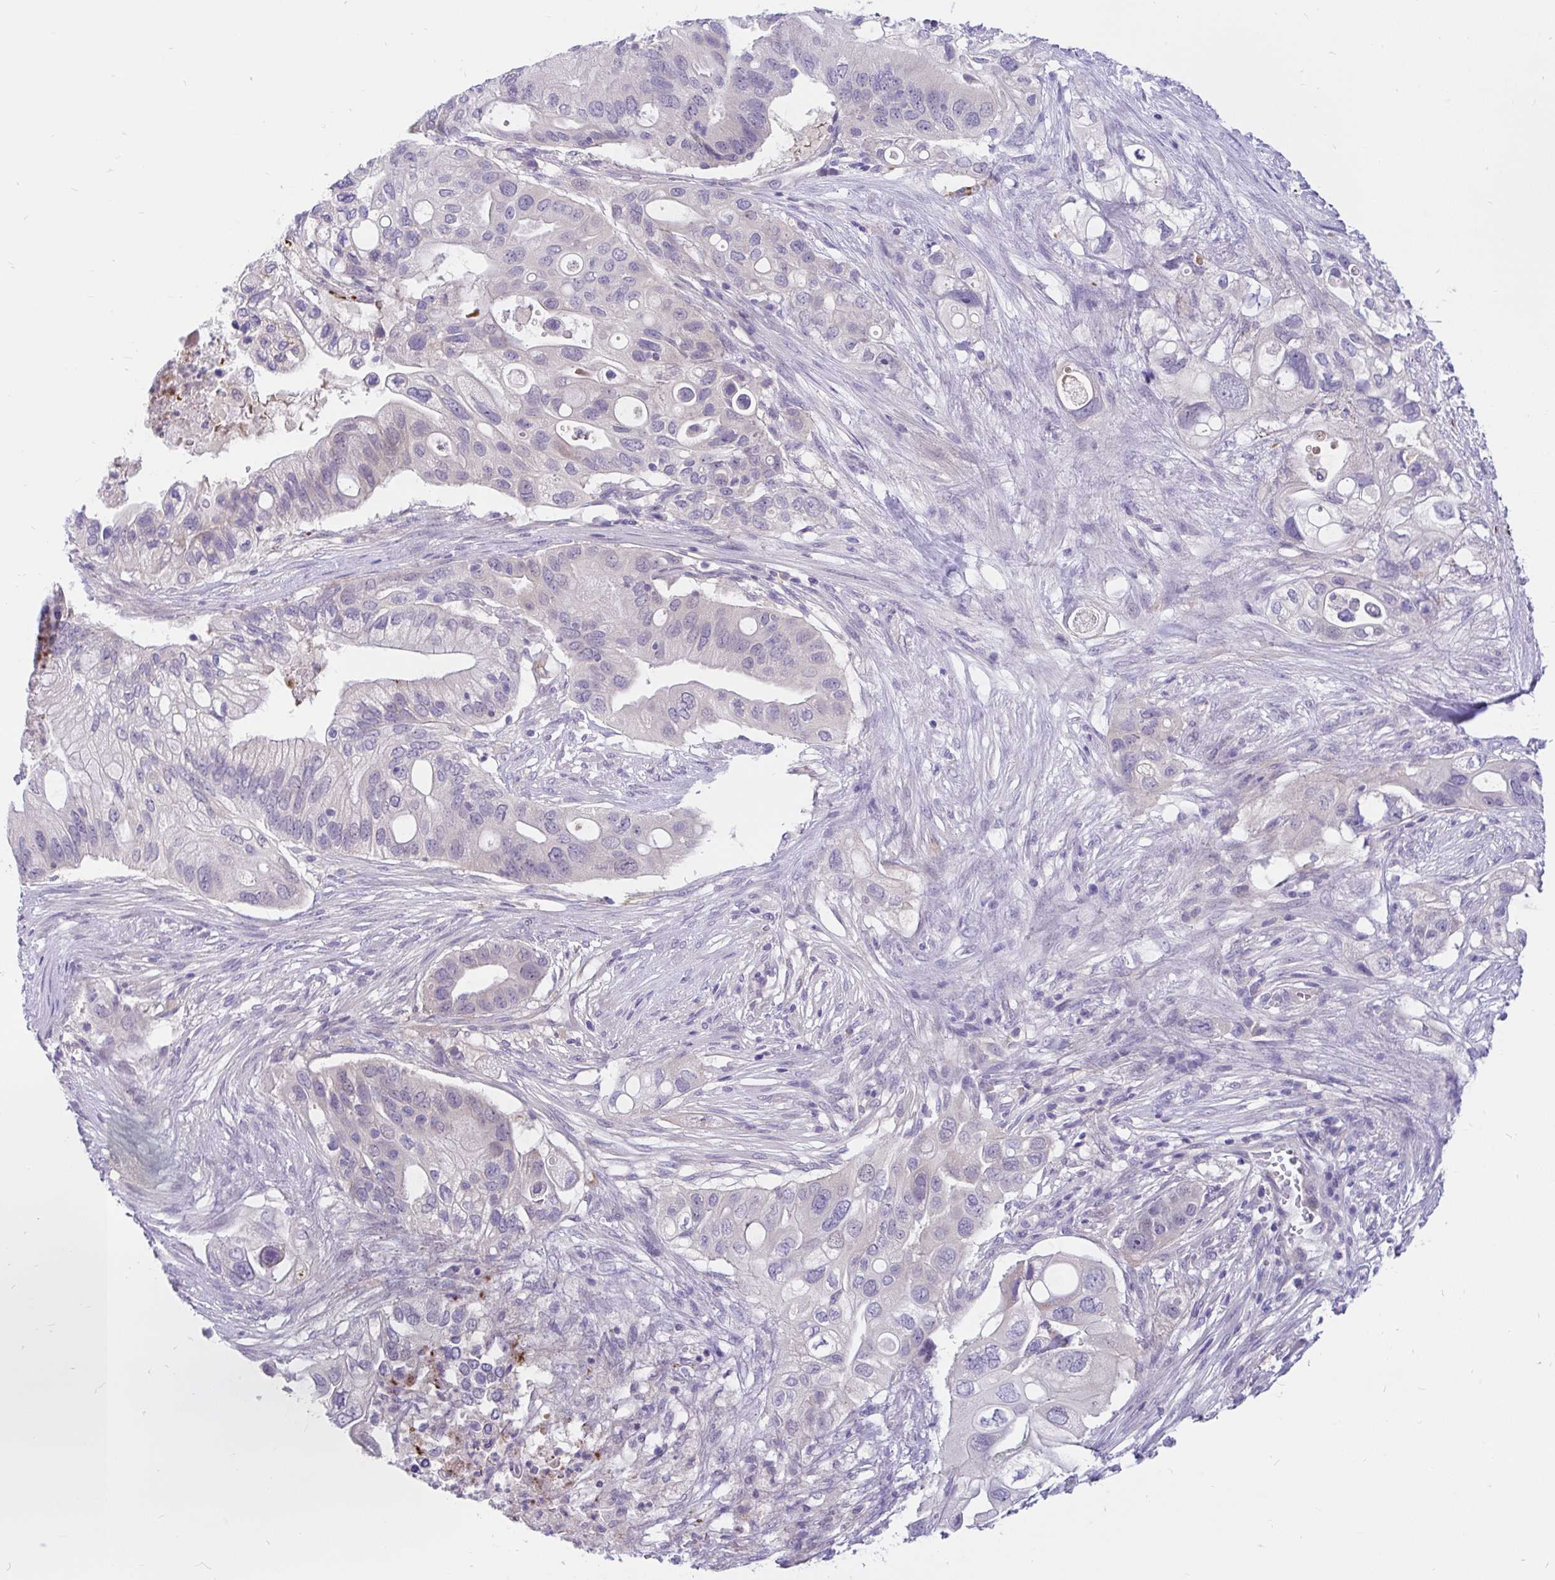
{"staining": {"intensity": "negative", "quantity": "none", "location": "none"}, "tissue": "pancreatic cancer", "cell_type": "Tumor cells", "image_type": "cancer", "snomed": [{"axis": "morphology", "description": "Adenocarcinoma, NOS"}, {"axis": "topography", "description": "Pancreas"}], "caption": "Human adenocarcinoma (pancreatic) stained for a protein using immunohistochemistry (IHC) displays no expression in tumor cells.", "gene": "KIAA2013", "patient": {"sex": "female", "age": 72}}